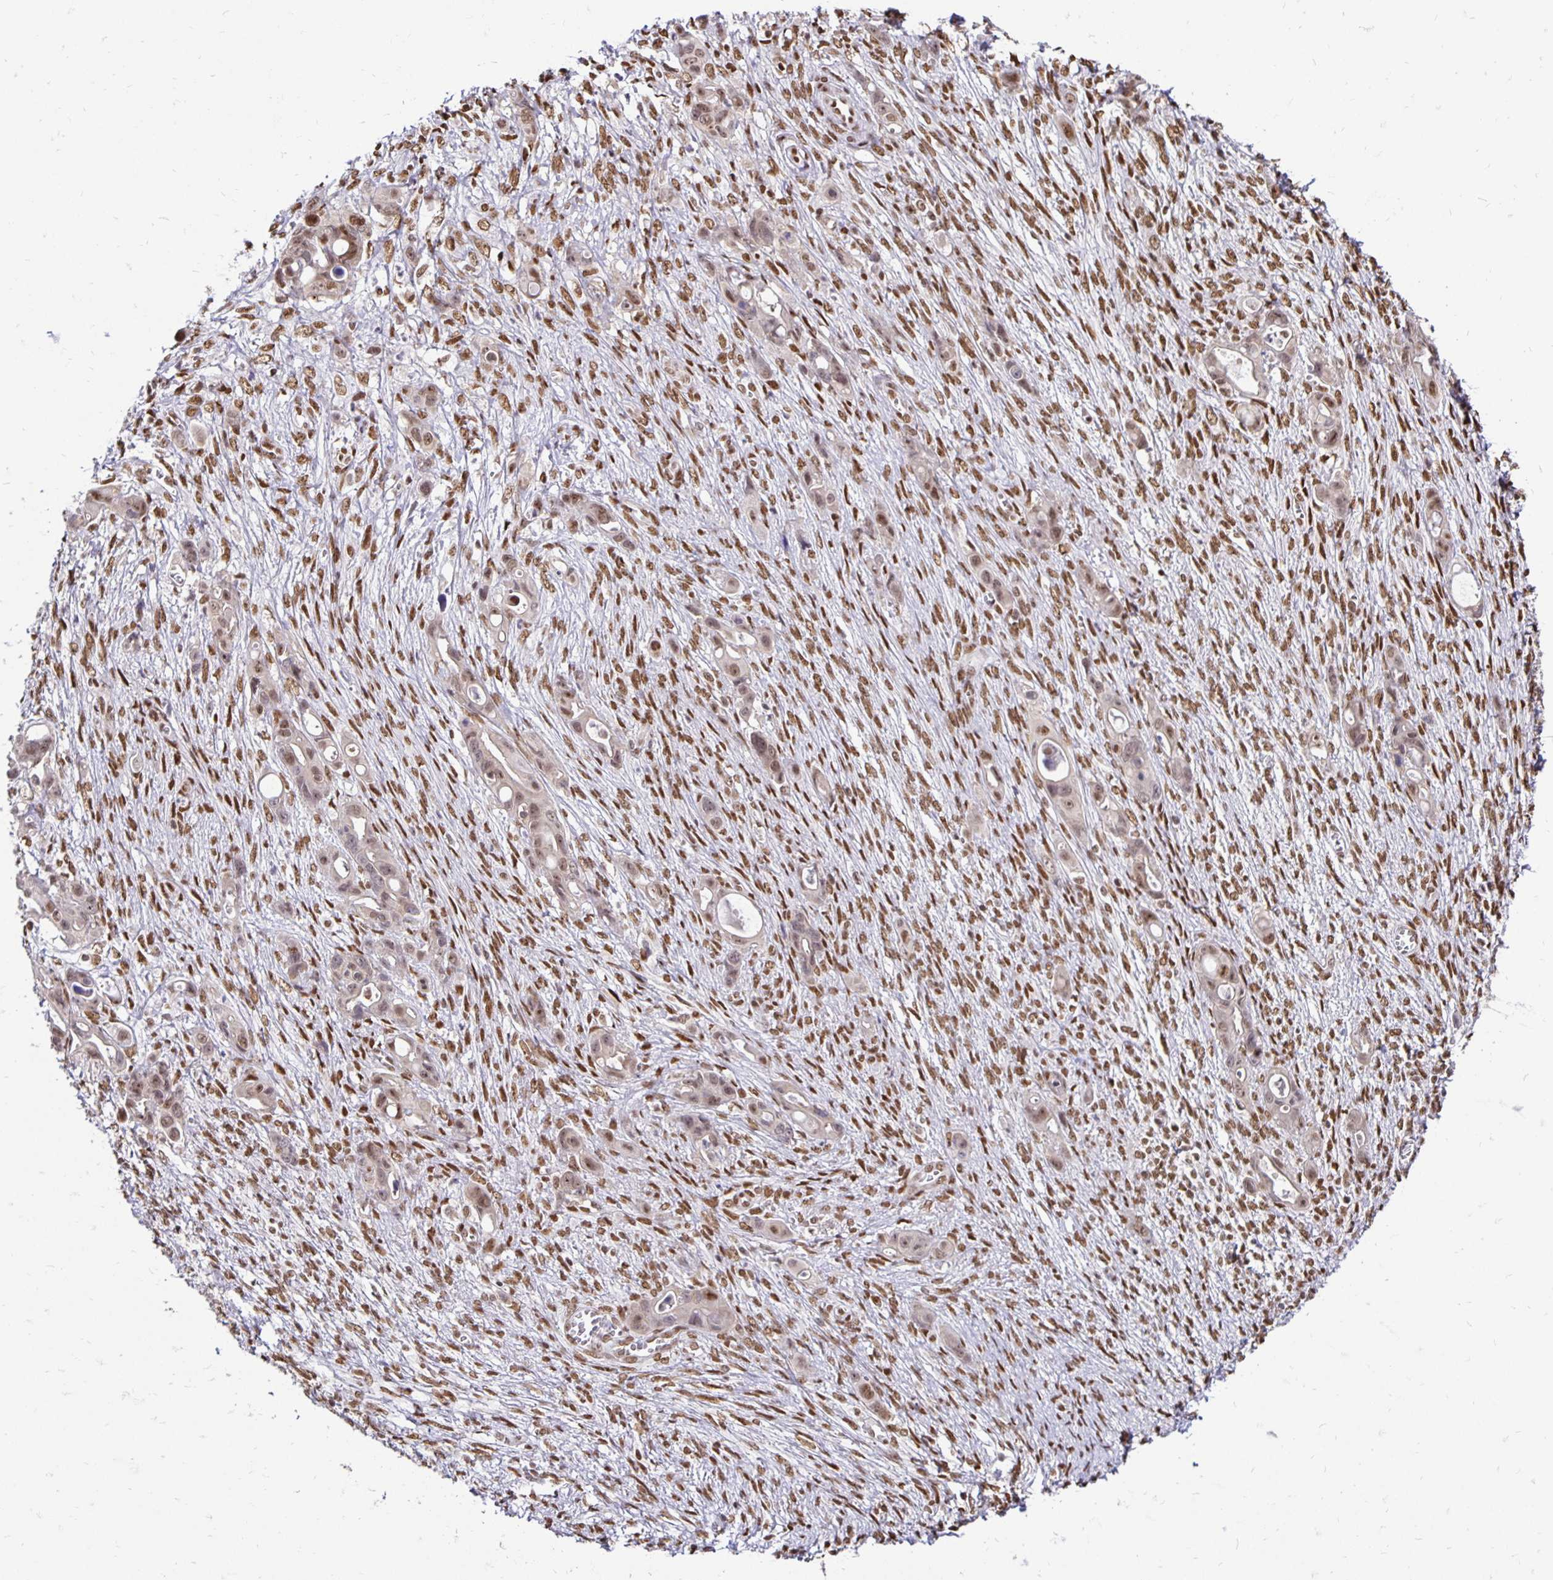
{"staining": {"intensity": "moderate", "quantity": ">75%", "location": "nuclear"}, "tissue": "ovarian cancer", "cell_type": "Tumor cells", "image_type": "cancer", "snomed": [{"axis": "morphology", "description": "Cystadenocarcinoma, mucinous, NOS"}, {"axis": "topography", "description": "Ovary"}], "caption": "Ovarian cancer (mucinous cystadenocarcinoma) tissue reveals moderate nuclear positivity in approximately >75% of tumor cells", "gene": "ZNF579", "patient": {"sex": "female", "age": 70}}